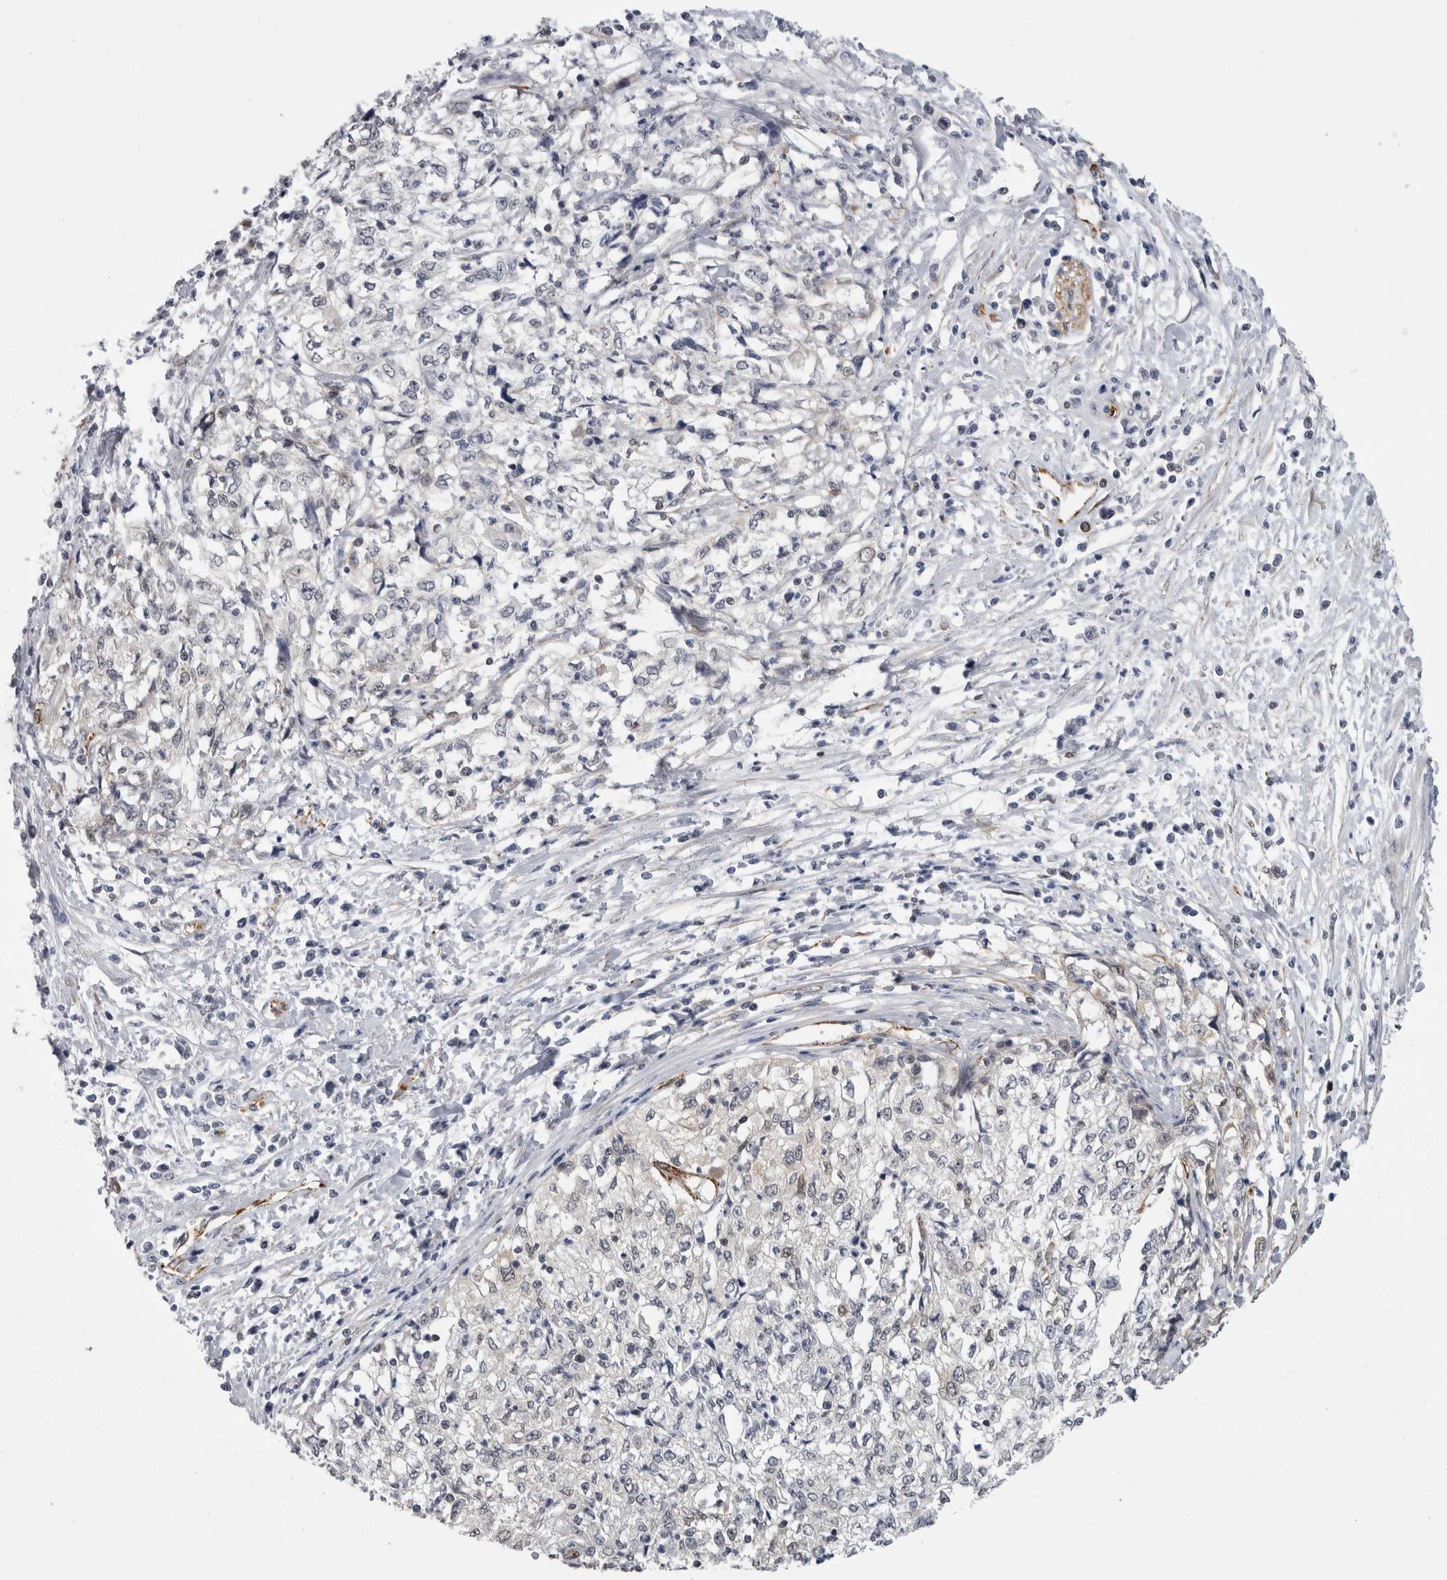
{"staining": {"intensity": "negative", "quantity": "none", "location": "none"}, "tissue": "cervical cancer", "cell_type": "Tumor cells", "image_type": "cancer", "snomed": [{"axis": "morphology", "description": "Squamous cell carcinoma, NOS"}, {"axis": "topography", "description": "Cervix"}], "caption": "The histopathology image displays no significant expression in tumor cells of cervical cancer (squamous cell carcinoma).", "gene": "ACOT7", "patient": {"sex": "female", "age": 57}}